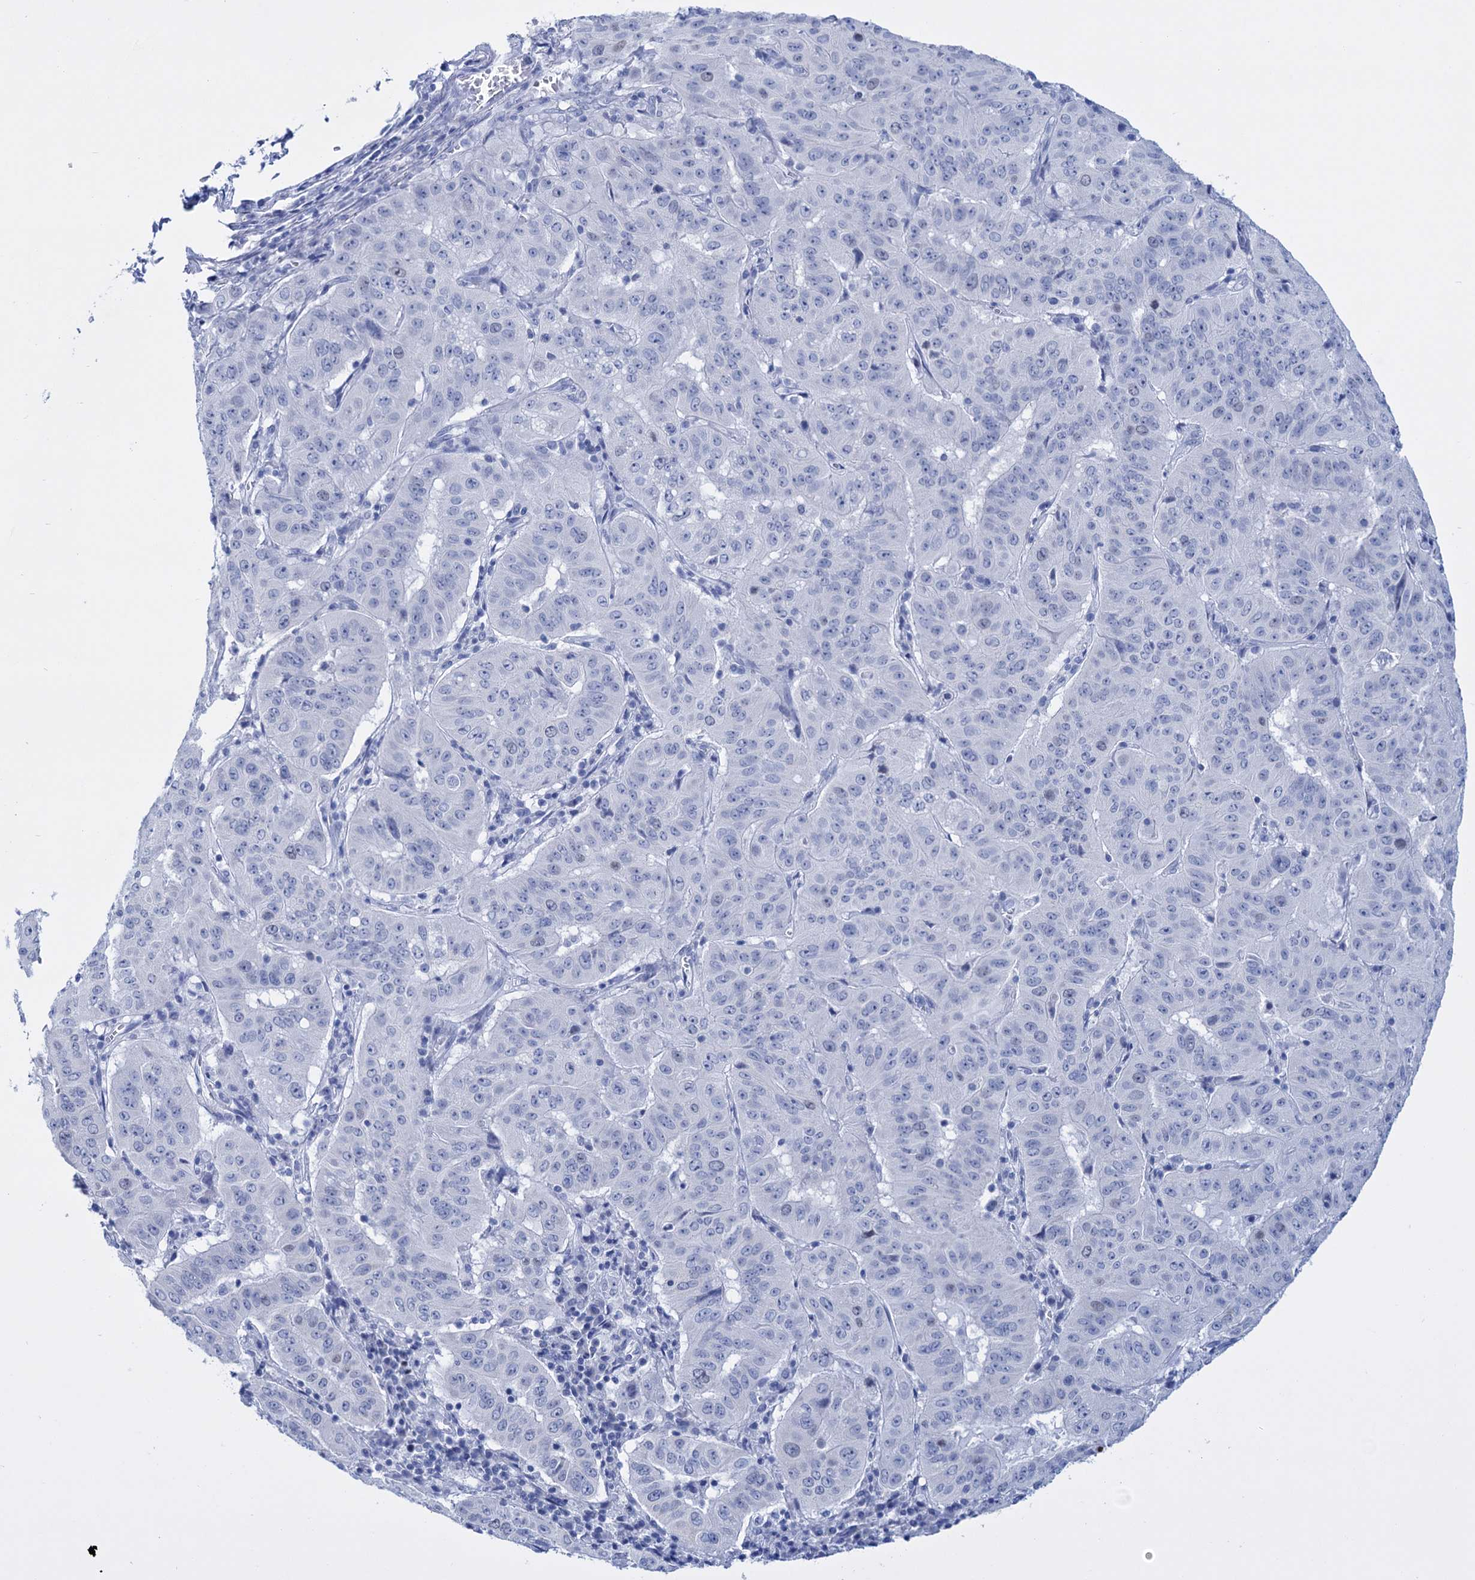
{"staining": {"intensity": "negative", "quantity": "none", "location": "none"}, "tissue": "pancreatic cancer", "cell_type": "Tumor cells", "image_type": "cancer", "snomed": [{"axis": "morphology", "description": "Adenocarcinoma, NOS"}, {"axis": "topography", "description": "Pancreas"}], "caption": "The image exhibits no staining of tumor cells in pancreatic adenocarcinoma.", "gene": "FBXW12", "patient": {"sex": "male", "age": 63}}